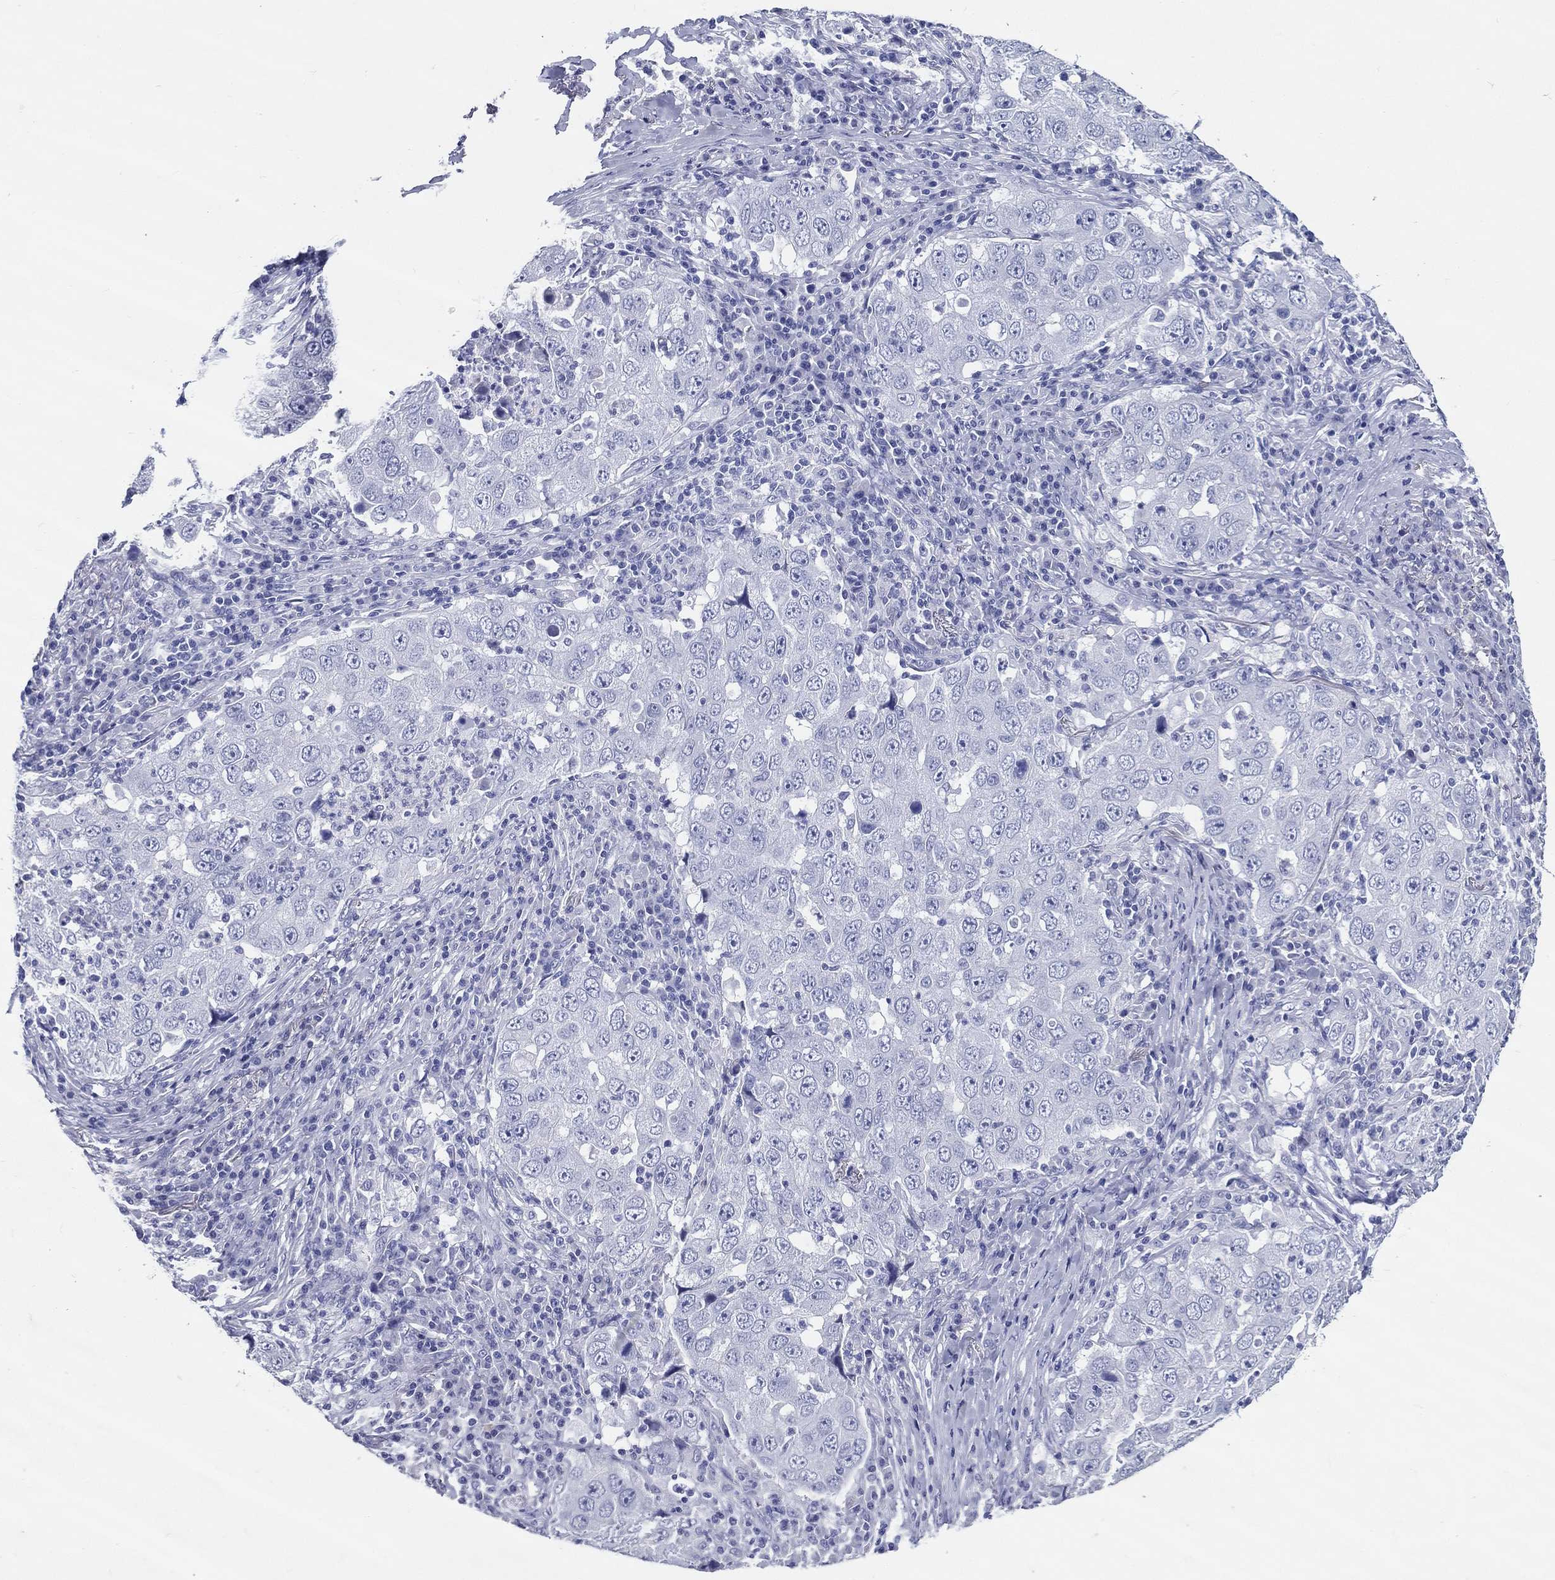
{"staining": {"intensity": "negative", "quantity": "none", "location": "none"}, "tissue": "lung cancer", "cell_type": "Tumor cells", "image_type": "cancer", "snomed": [{"axis": "morphology", "description": "Adenocarcinoma, NOS"}, {"axis": "topography", "description": "Lung"}], "caption": "This photomicrograph is of lung cancer stained with IHC to label a protein in brown with the nuclei are counter-stained blue. There is no expression in tumor cells. (DAB (3,3'-diaminobenzidine) immunohistochemistry, high magnification).", "gene": "ACE2", "patient": {"sex": "male", "age": 73}}